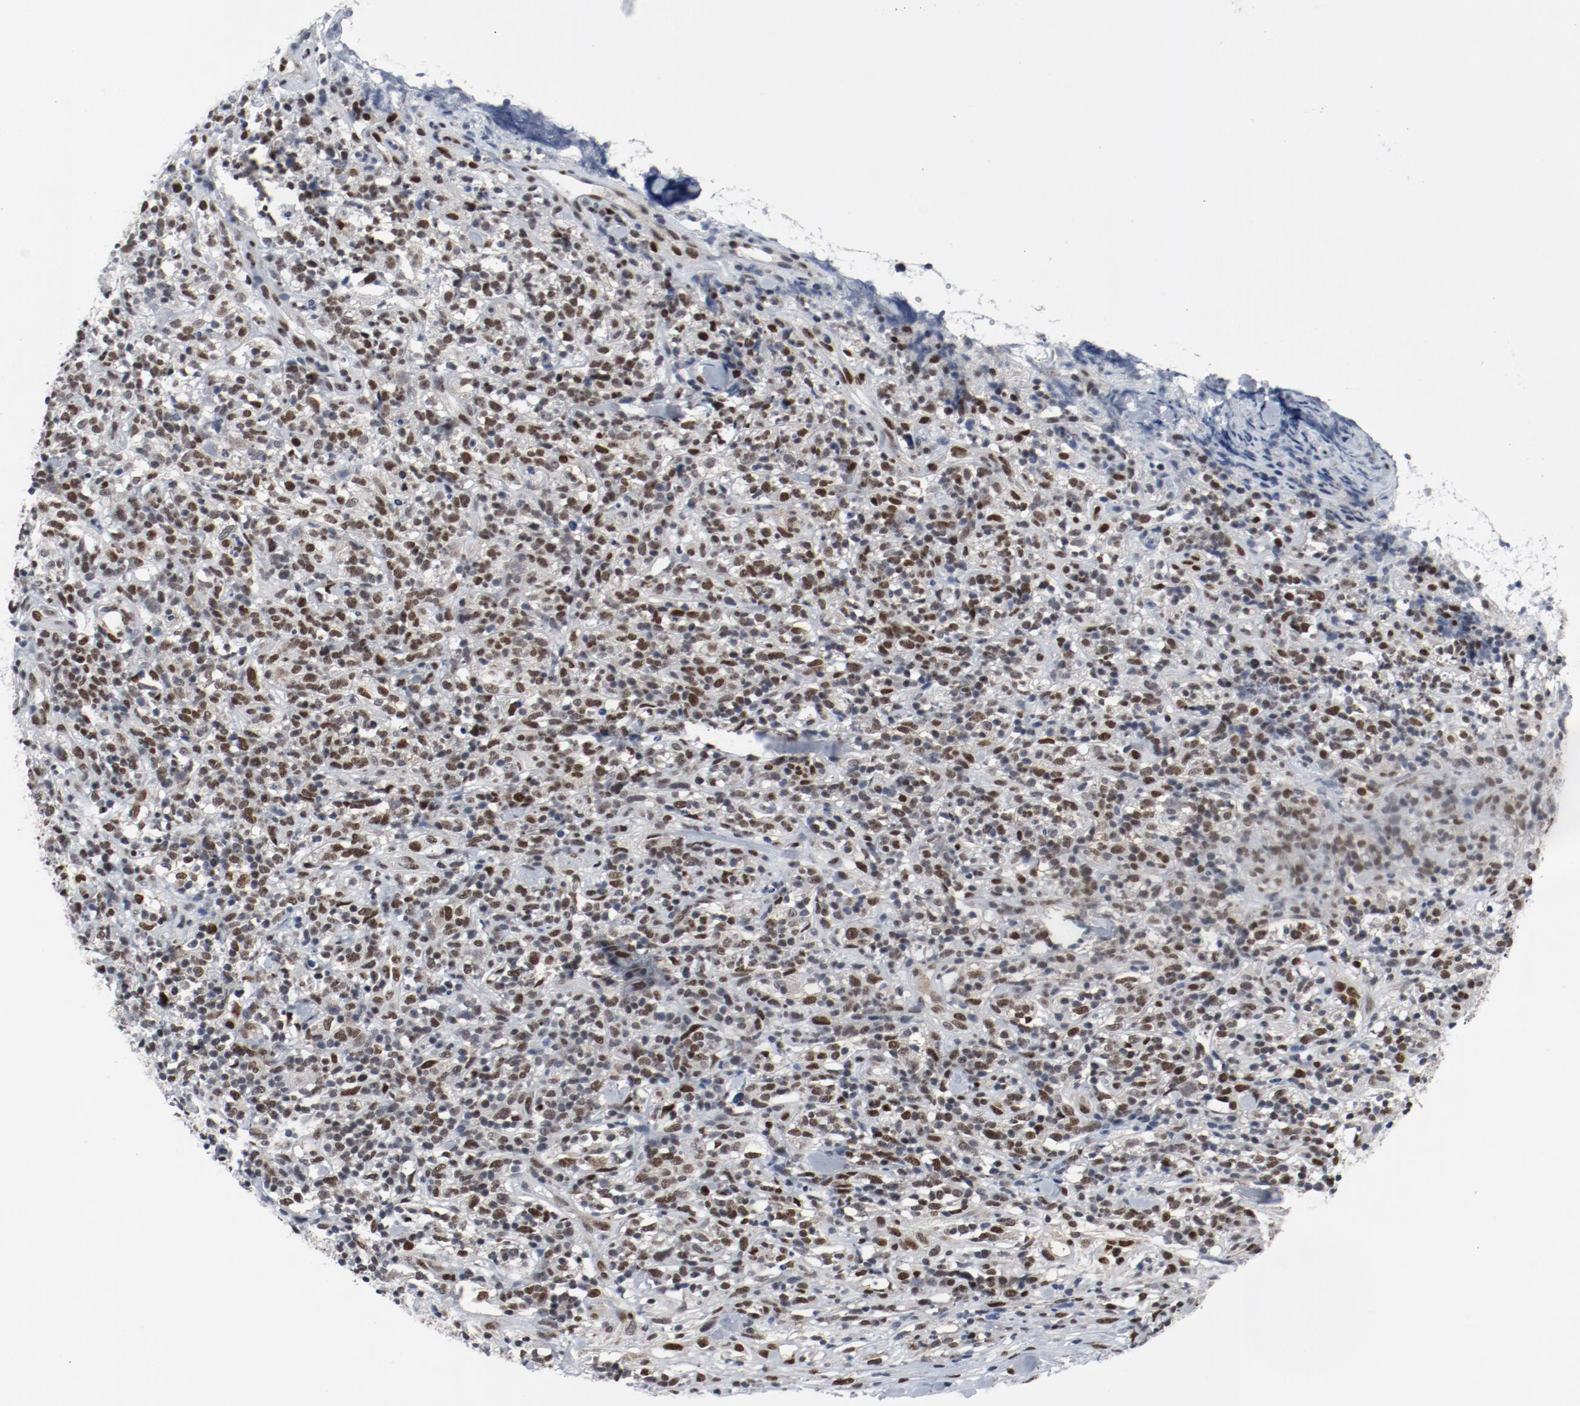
{"staining": {"intensity": "moderate", "quantity": ">75%", "location": "nuclear"}, "tissue": "lymphoma", "cell_type": "Tumor cells", "image_type": "cancer", "snomed": [{"axis": "morphology", "description": "Malignant lymphoma, non-Hodgkin's type, High grade"}, {"axis": "topography", "description": "Lymph node"}], "caption": "A medium amount of moderate nuclear expression is present in approximately >75% of tumor cells in high-grade malignant lymphoma, non-Hodgkin's type tissue.", "gene": "JMJD6", "patient": {"sex": "female", "age": 73}}